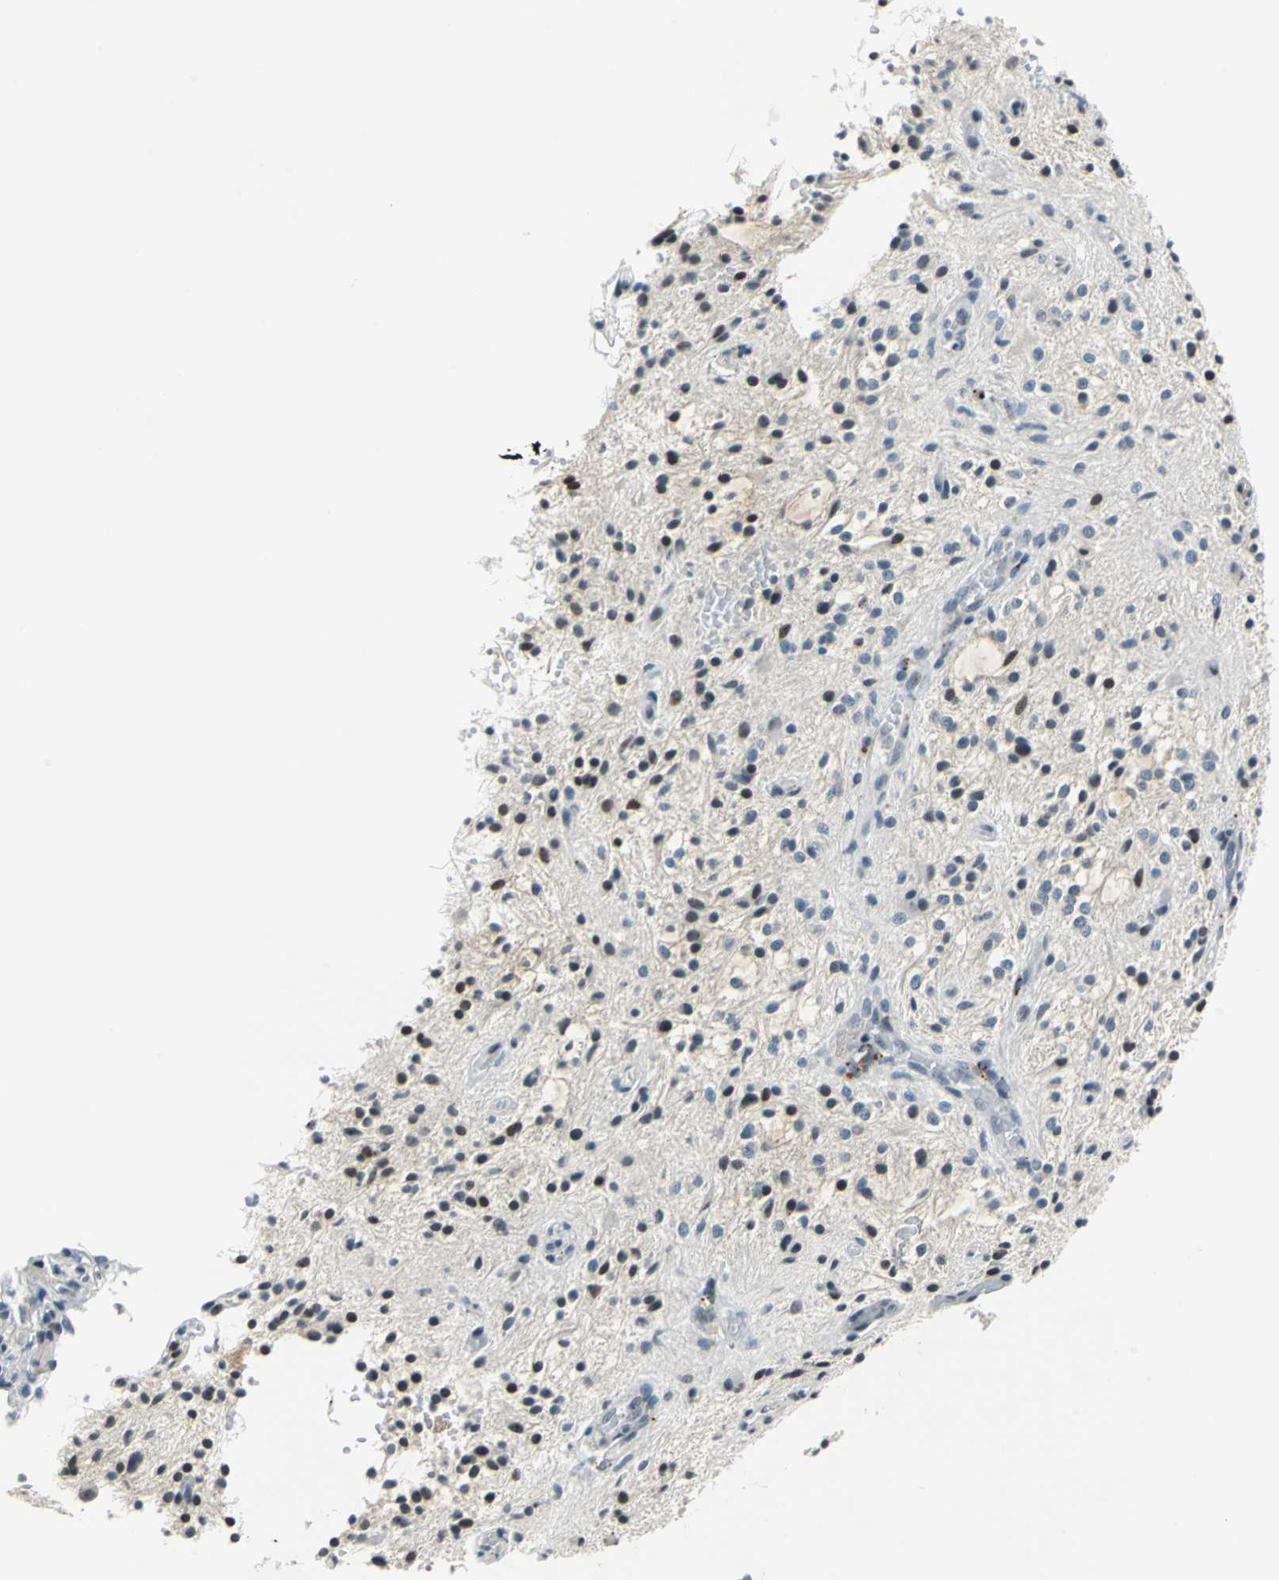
{"staining": {"intensity": "moderate", "quantity": "<25%", "location": "nuclear"}, "tissue": "glioma", "cell_type": "Tumor cells", "image_type": "cancer", "snomed": [{"axis": "morphology", "description": "Glioma, malignant, NOS"}, {"axis": "topography", "description": "Cerebellum"}], "caption": "This histopathology image displays immunohistochemistry (IHC) staining of human glioma, with low moderate nuclear staining in approximately <25% of tumor cells.", "gene": "HCFC2", "patient": {"sex": "female", "age": 10}}